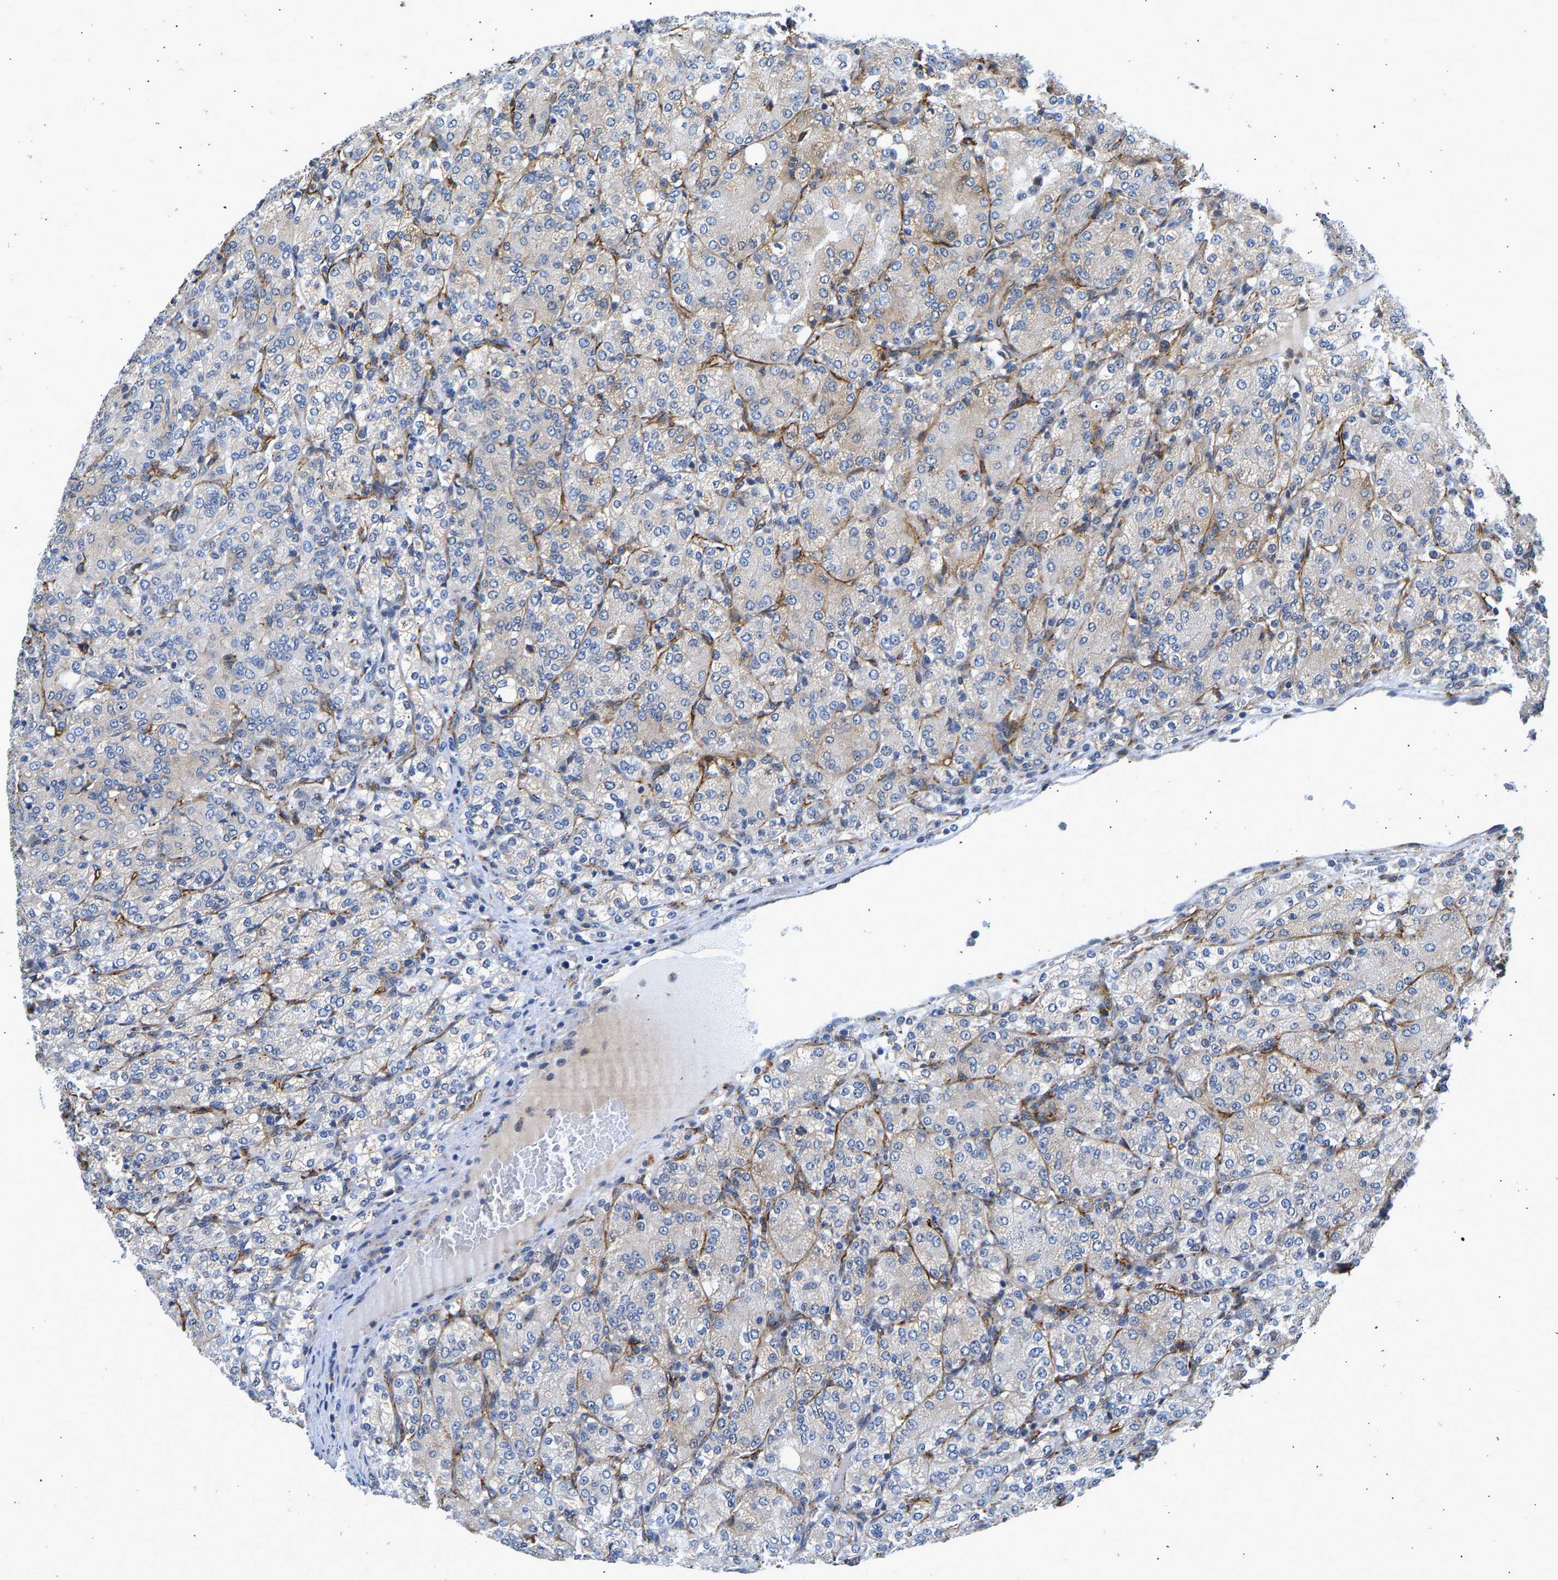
{"staining": {"intensity": "negative", "quantity": "none", "location": "none"}, "tissue": "renal cancer", "cell_type": "Tumor cells", "image_type": "cancer", "snomed": [{"axis": "morphology", "description": "Adenocarcinoma, NOS"}, {"axis": "topography", "description": "Kidney"}], "caption": "DAB (3,3'-diaminobenzidine) immunohistochemical staining of adenocarcinoma (renal) demonstrates no significant positivity in tumor cells.", "gene": "RESF1", "patient": {"sex": "male", "age": 77}}